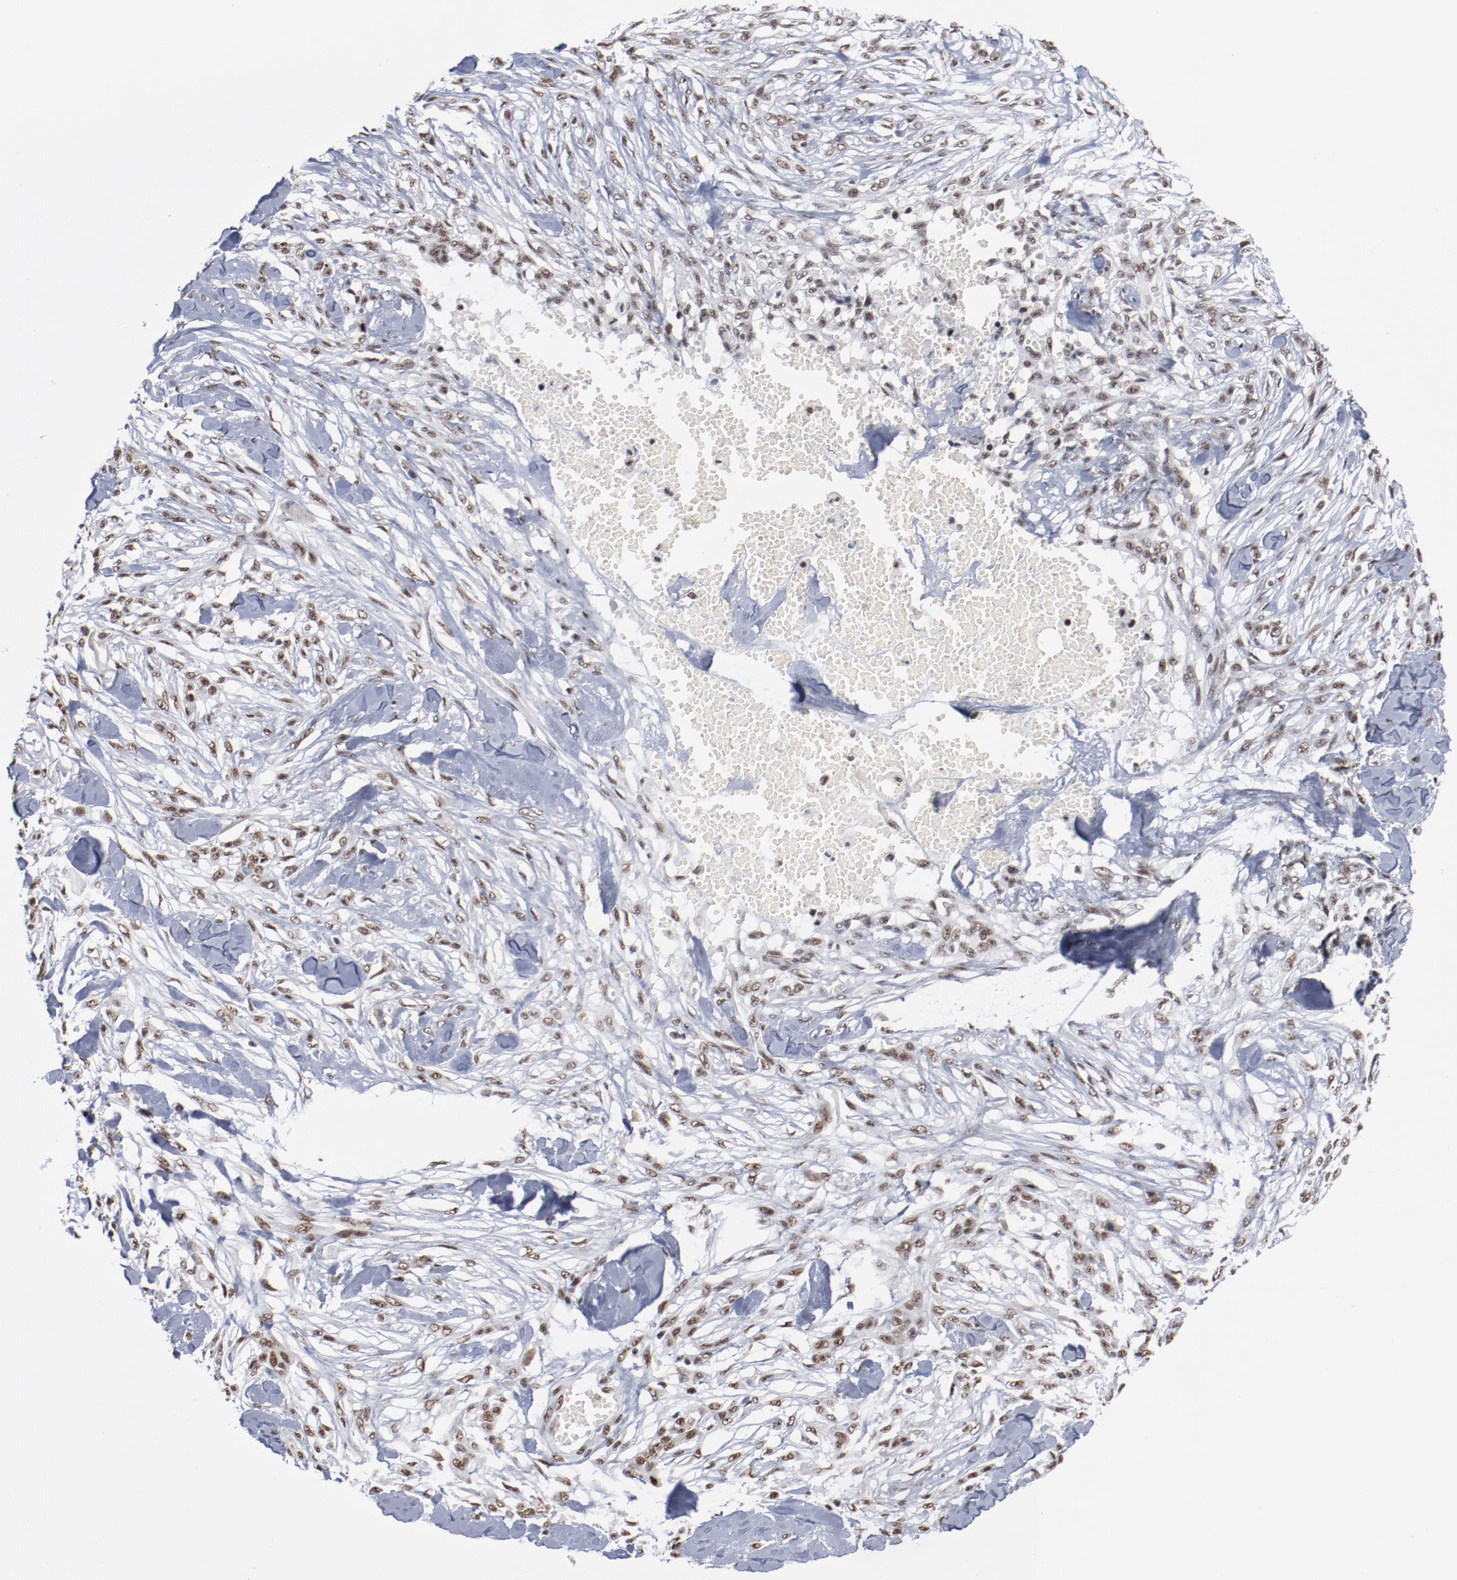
{"staining": {"intensity": "moderate", "quantity": ">75%", "location": "nuclear"}, "tissue": "skin cancer", "cell_type": "Tumor cells", "image_type": "cancer", "snomed": [{"axis": "morphology", "description": "Normal tissue, NOS"}, {"axis": "morphology", "description": "Squamous cell carcinoma, NOS"}, {"axis": "topography", "description": "Skin"}], "caption": "Immunohistochemistry (IHC) staining of squamous cell carcinoma (skin), which exhibits medium levels of moderate nuclear staining in about >75% of tumor cells indicating moderate nuclear protein positivity. The staining was performed using DAB (brown) for protein detection and nuclei were counterstained in hematoxylin (blue).", "gene": "BUB3", "patient": {"sex": "female", "age": 59}}